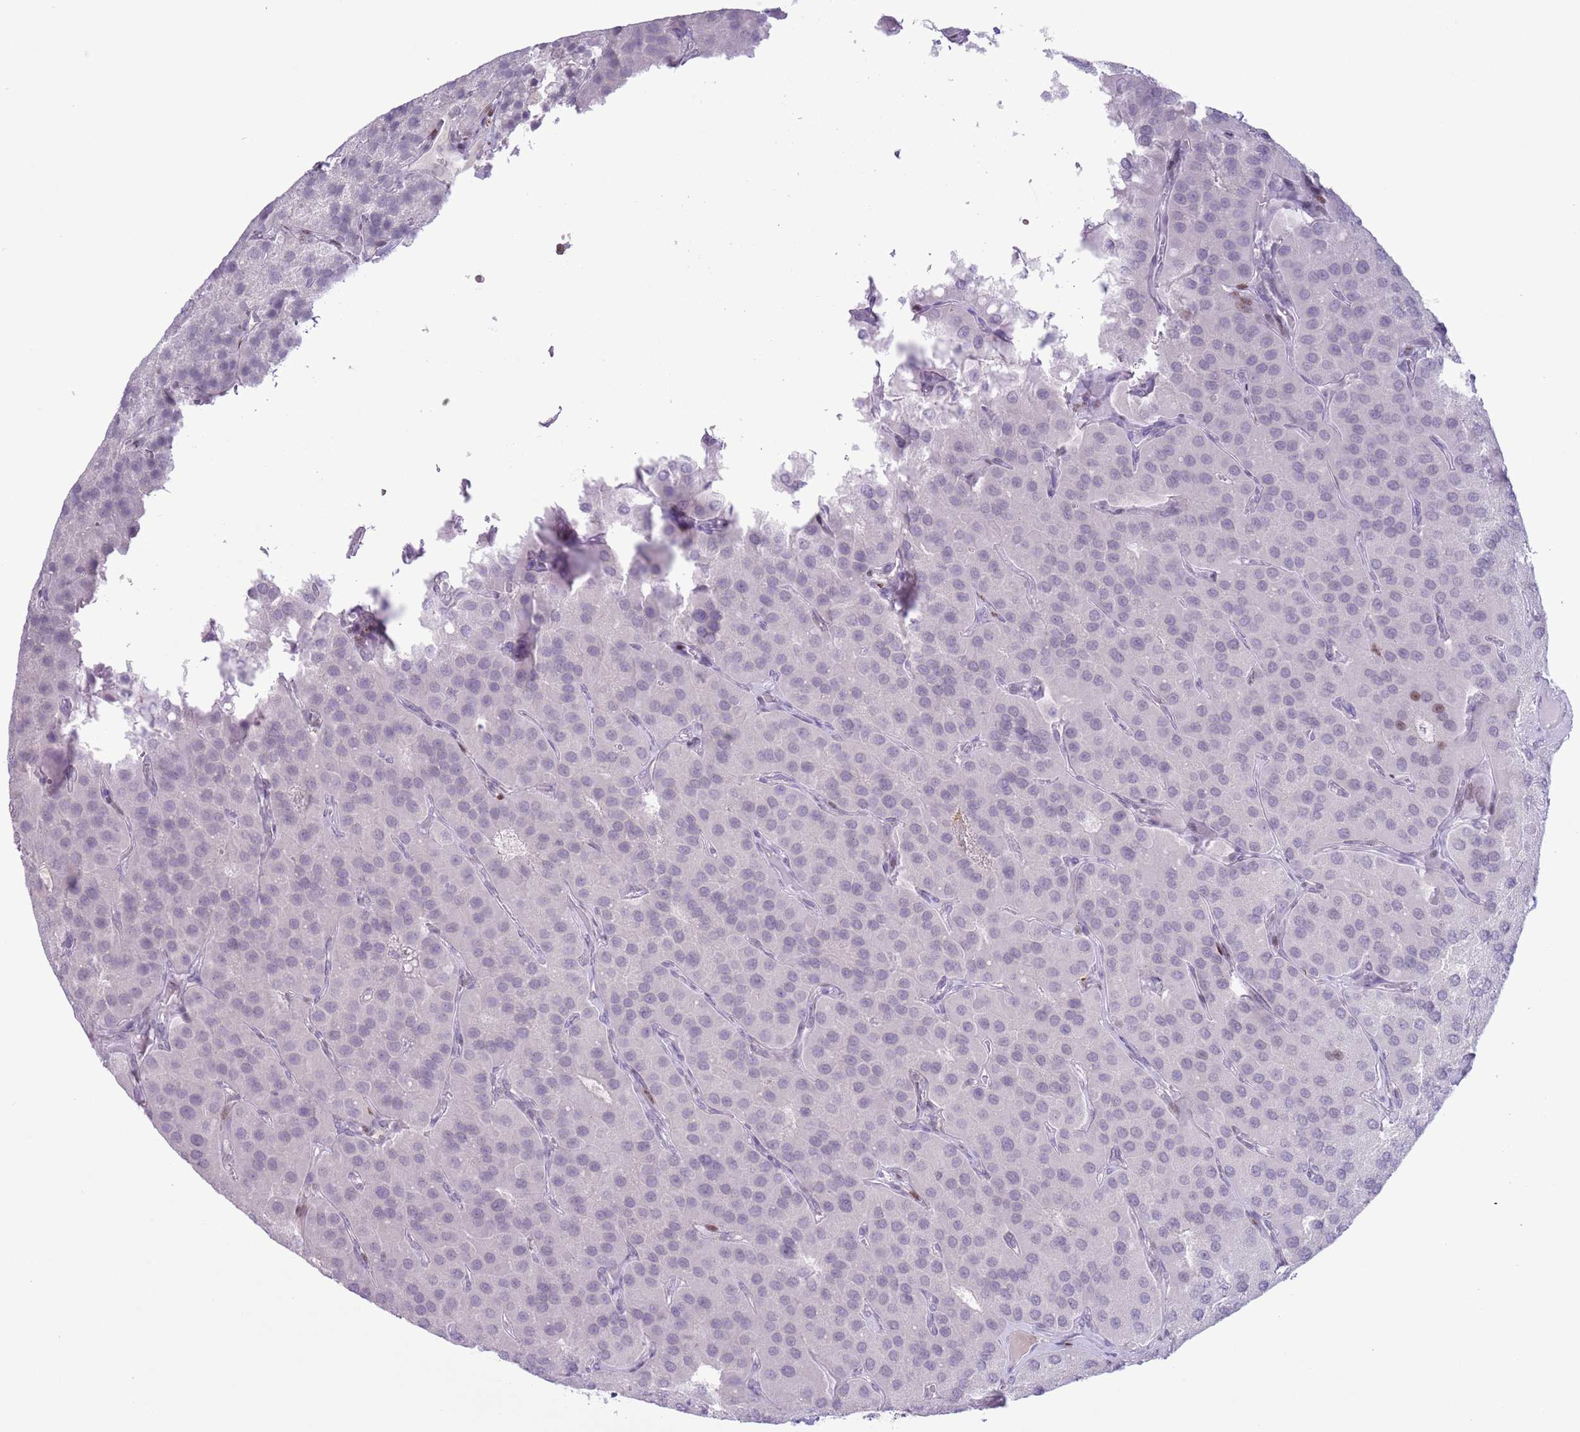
{"staining": {"intensity": "negative", "quantity": "none", "location": "none"}, "tissue": "parathyroid gland", "cell_type": "Glandular cells", "image_type": "normal", "snomed": [{"axis": "morphology", "description": "Normal tissue, NOS"}, {"axis": "morphology", "description": "Adenoma, NOS"}, {"axis": "topography", "description": "Parathyroid gland"}], "caption": "Protein analysis of normal parathyroid gland shows no significant expression in glandular cells. (Brightfield microscopy of DAB immunohistochemistry (IHC) at high magnification).", "gene": "MFSD10", "patient": {"sex": "female", "age": 86}}